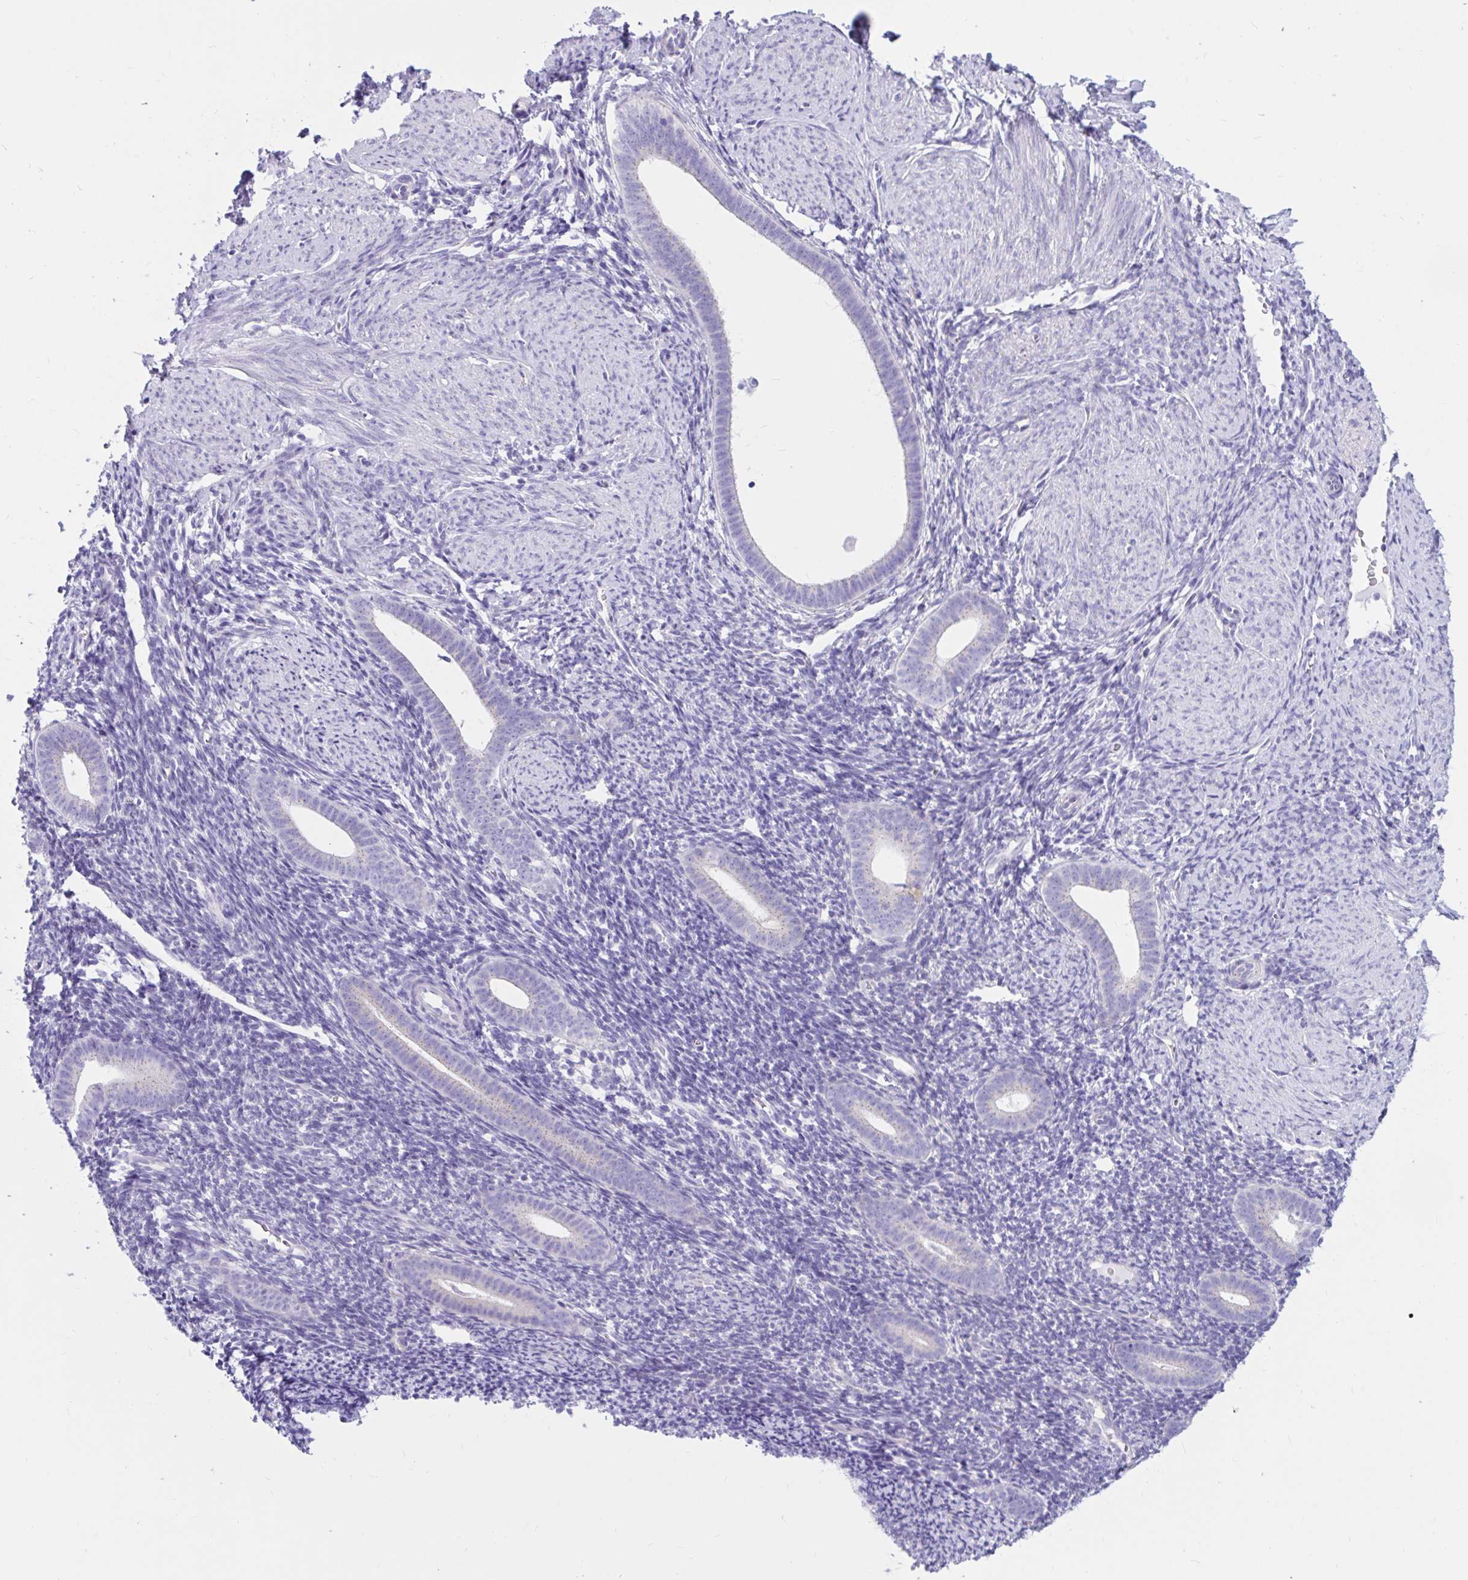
{"staining": {"intensity": "negative", "quantity": "none", "location": "none"}, "tissue": "endometrium", "cell_type": "Cells in endometrial stroma", "image_type": "normal", "snomed": [{"axis": "morphology", "description": "Normal tissue, NOS"}, {"axis": "topography", "description": "Endometrium"}], "caption": "Immunohistochemistry photomicrograph of unremarkable human endometrium stained for a protein (brown), which displays no positivity in cells in endometrial stroma.", "gene": "RNASE3", "patient": {"sex": "female", "age": 39}}